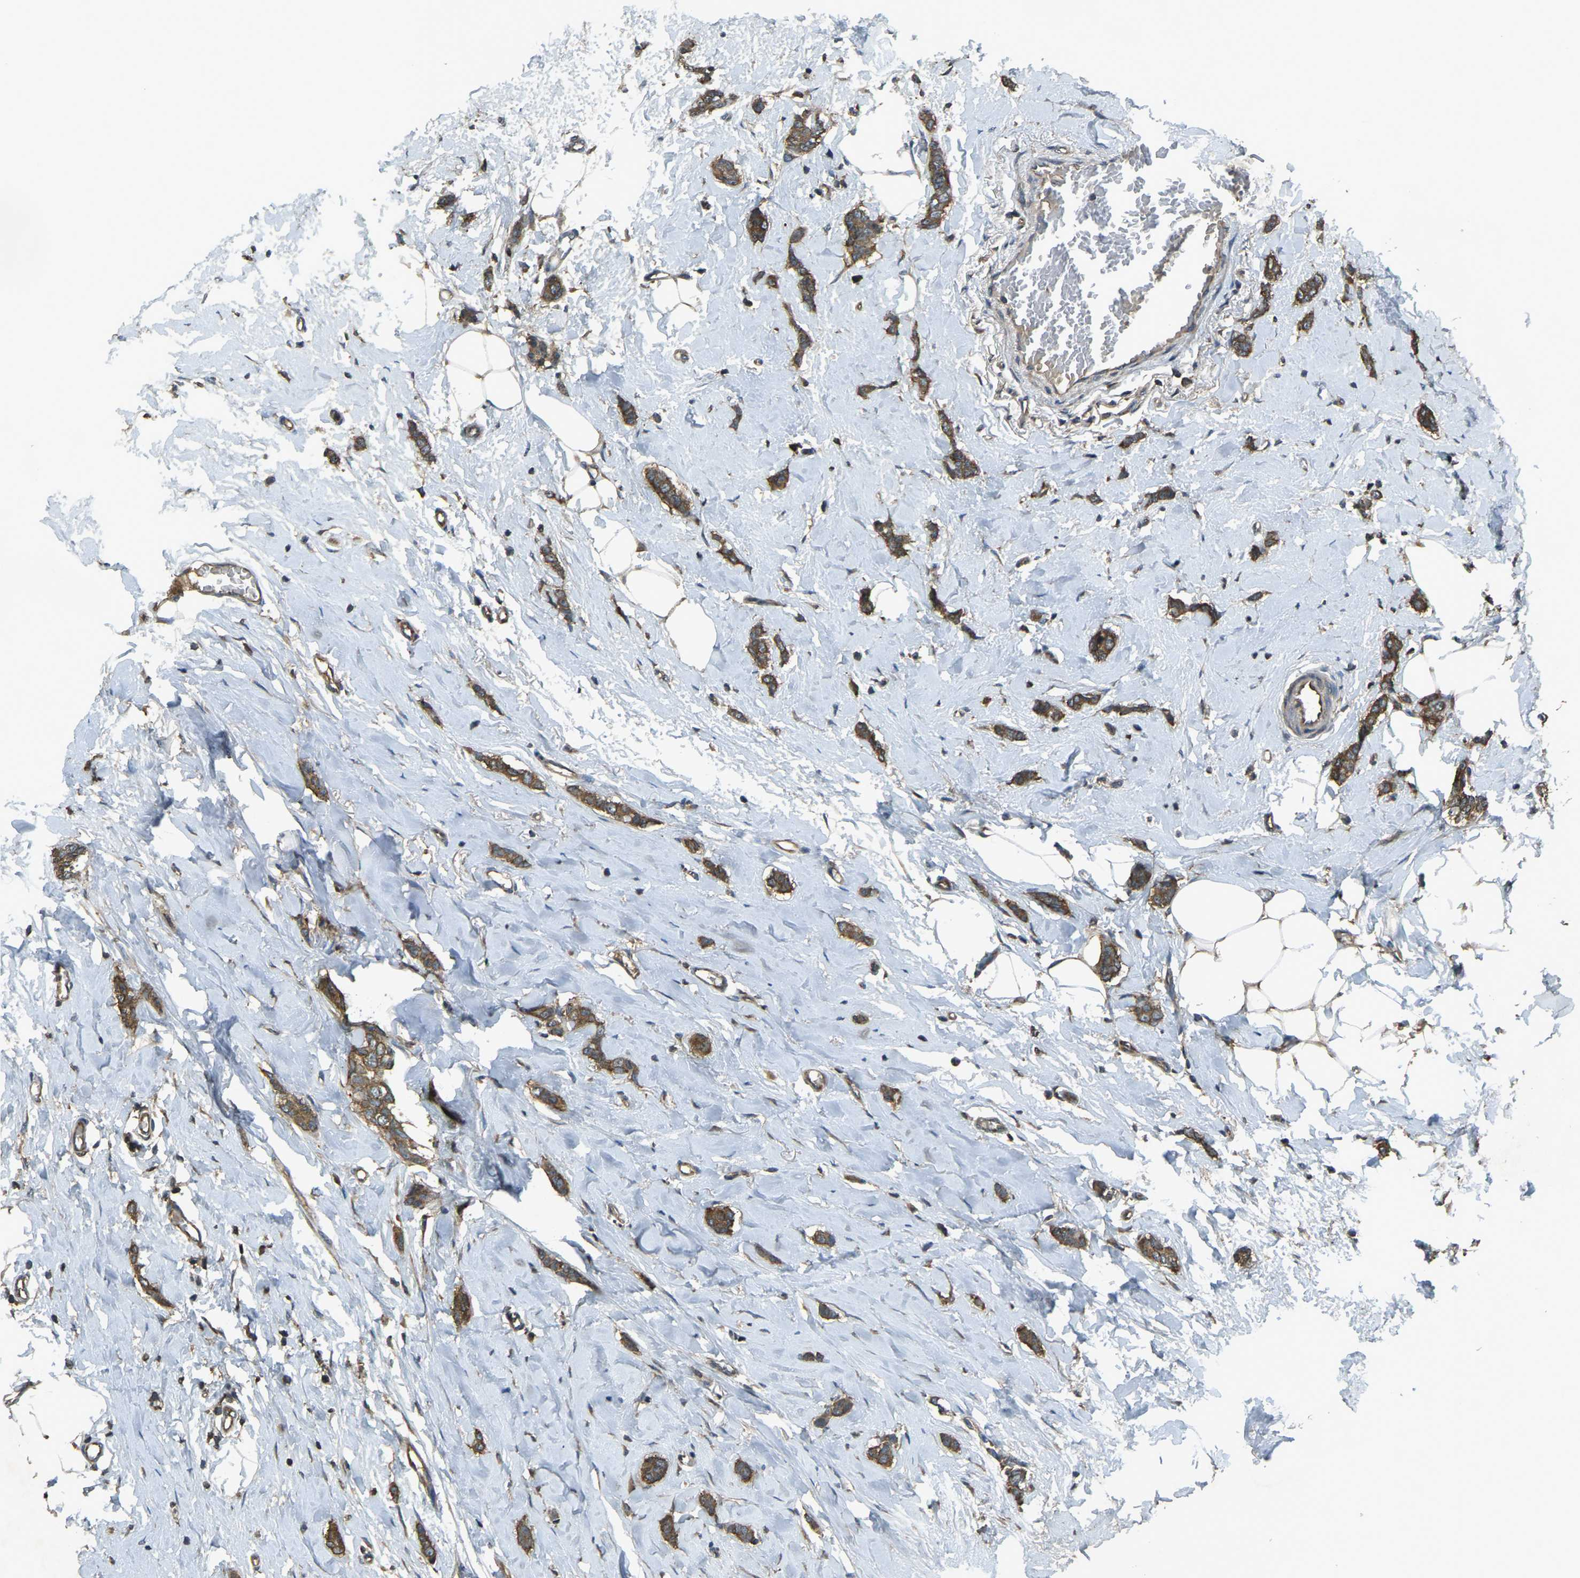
{"staining": {"intensity": "strong", "quantity": ">75%", "location": "cytoplasmic/membranous"}, "tissue": "breast cancer", "cell_type": "Tumor cells", "image_type": "cancer", "snomed": [{"axis": "morphology", "description": "Lobular carcinoma"}, {"axis": "topography", "description": "Skin"}, {"axis": "topography", "description": "Breast"}], "caption": "Immunohistochemical staining of lobular carcinoma (breast) shows strong cytoplasmic/membranous protein staining in about >75% of tumor cells.", "gene": "AIMP1", "patient": {"sex": "female", "age": 46}}